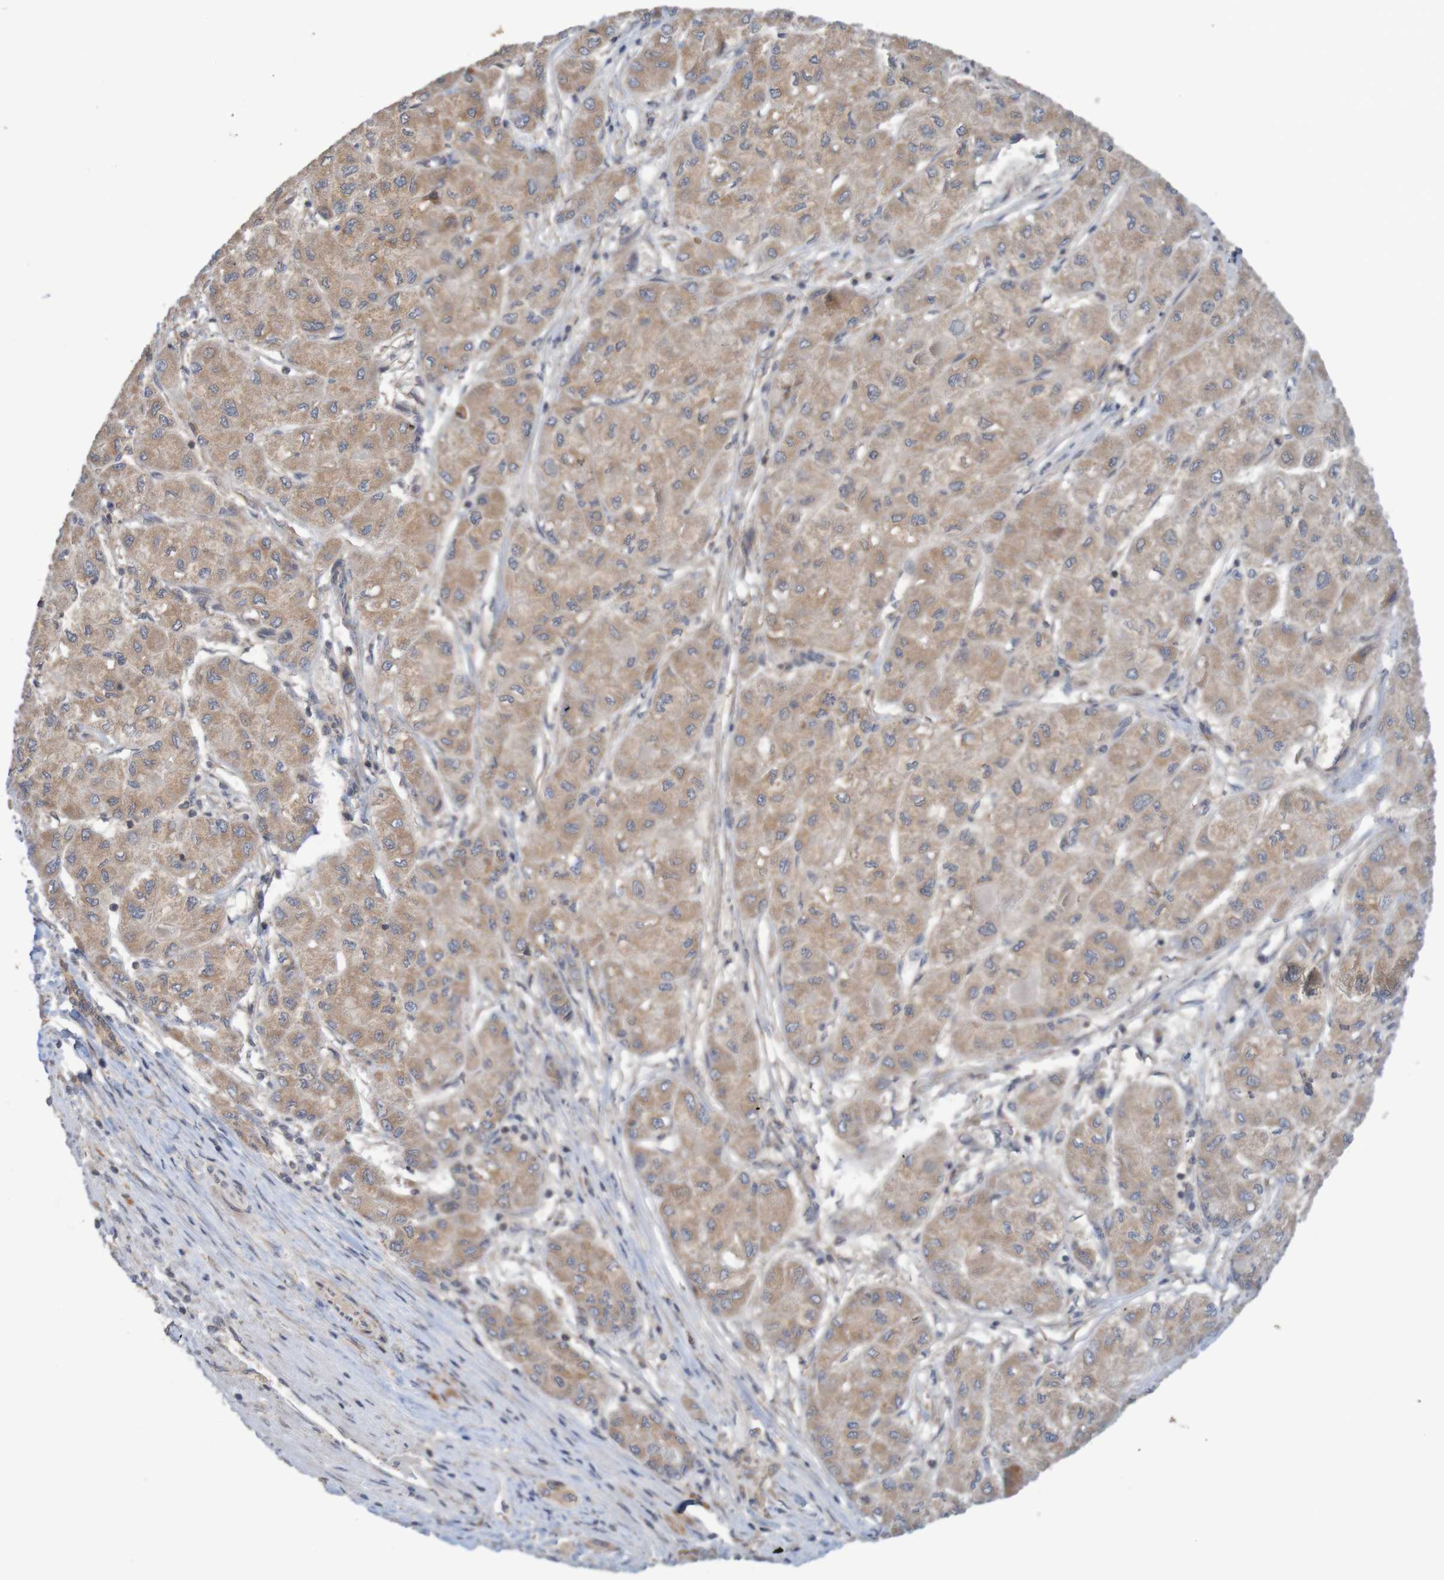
{"staining": {"intensity": "moderate", "quantity": ">75%", "location": "cytoplasmic/membranous"}, "tissue": "liver cancer", "cell_type": "Tumor cells", "image_type": "cancer", "snomed": [{"axis": "morphology", "description": "Carcinoma, Hepatocellular, NOS"}, {"axis": "topography", "description": "Liver"}], "caption": "This micrograph shows IHC staining of liver cancer, with medium moderate cytoplasmic/membranous expression in approximately >75% of tumor cells.", "gene": "ANKK1", "patient": {"sex": "male", "age": 80}}